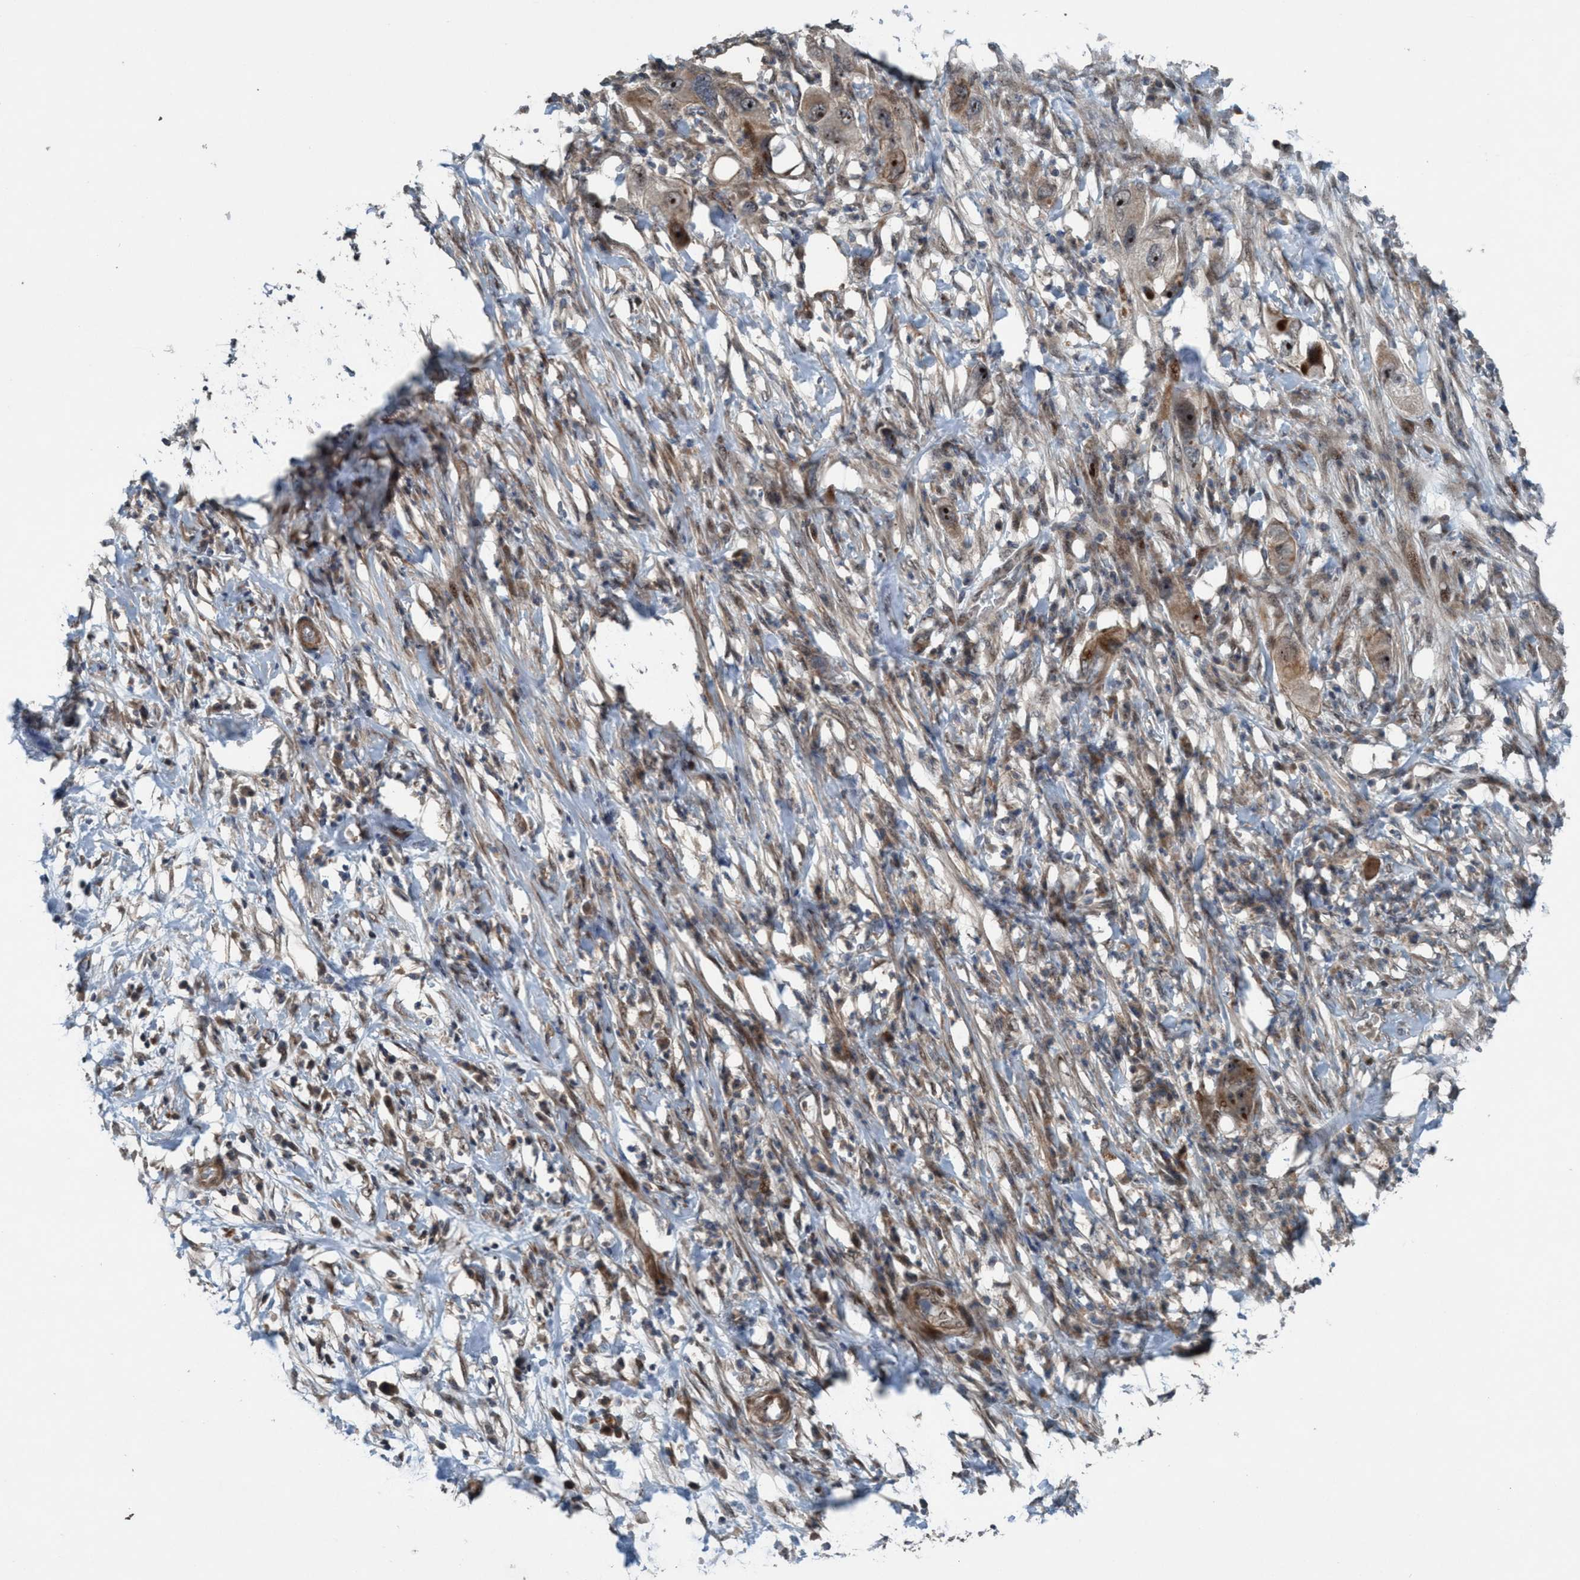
{"staining": {"intensity": "moderate", "quantity": "<25%", "location": "nuclear"}, "tissue": "pancreatic cancer", "cell_type": "Tumor cells", "image_type": "cancer", "snomed": [{"axis": "morphology", "description": "Adenocarcinoma, NOS"}, {"axis": "topography", "description": "Pancreas"}], "caption": "A brown stain highlights moderate nuclear positivity of a protein in pancreatic adenocarcinoma tumor cells.", "gene": "NISCH", "patient": {"sex": "female", "age": 78}}